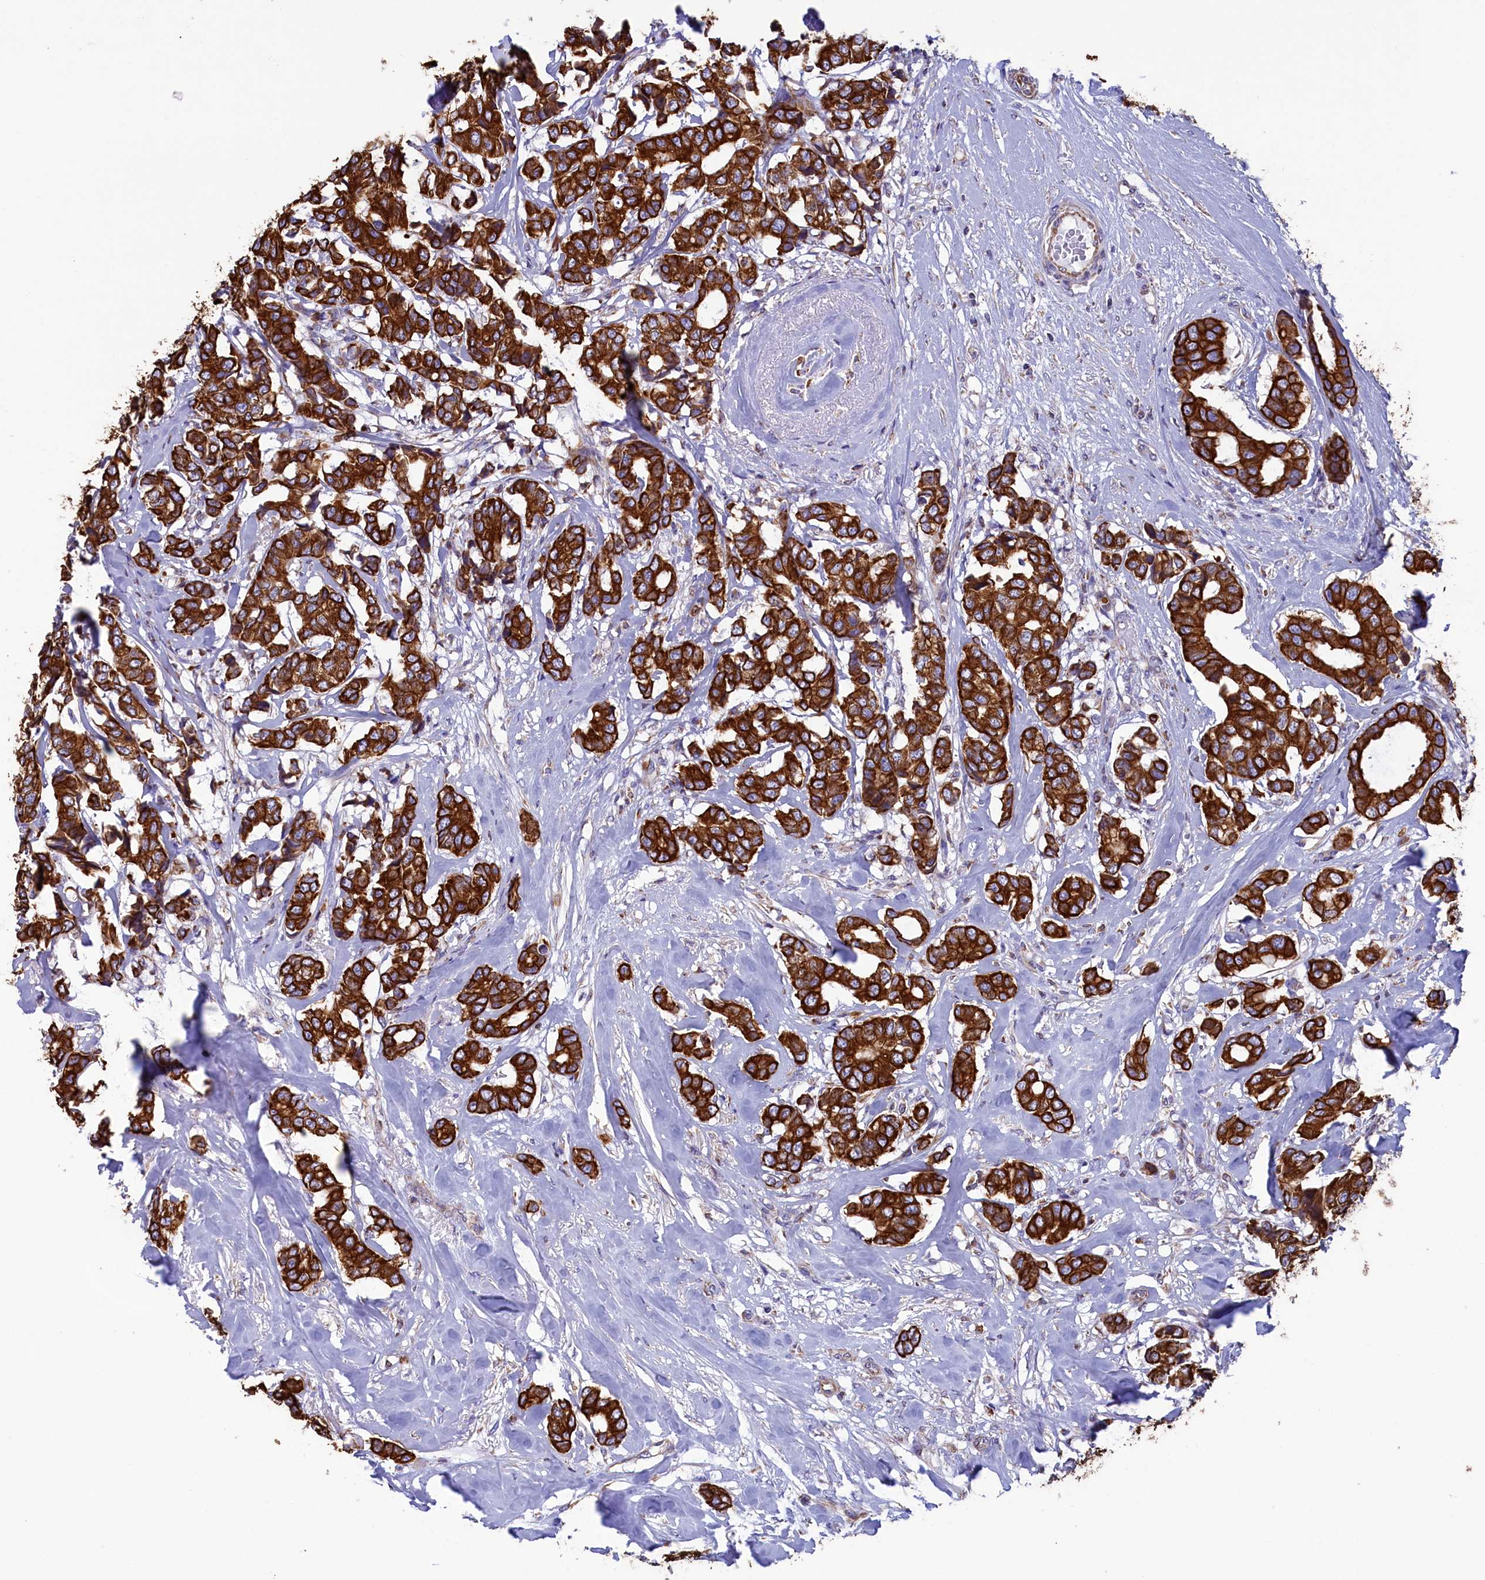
{"staining": {"intensity": "strong", "quantity": ">75%", "location": "cytoplasmic/membranous"}, "tissue": "breast cancer", "cell_type": "Tumor cells", "image_type": "cancer", "snomed": [{"axis": "morphology", "description": "Duct carcinoma"}, {"axis": "topography", "description": "Breast"}], "caption": "Breast infiltrating ductal carcinoma tissue demonstrates strong cytoplasmic/membranous positivity in approximately >75% of tumor cells, visualized by immunohistochemistry.", "gene": "GATB", "patient": {"sex": "female", "age": 87}}